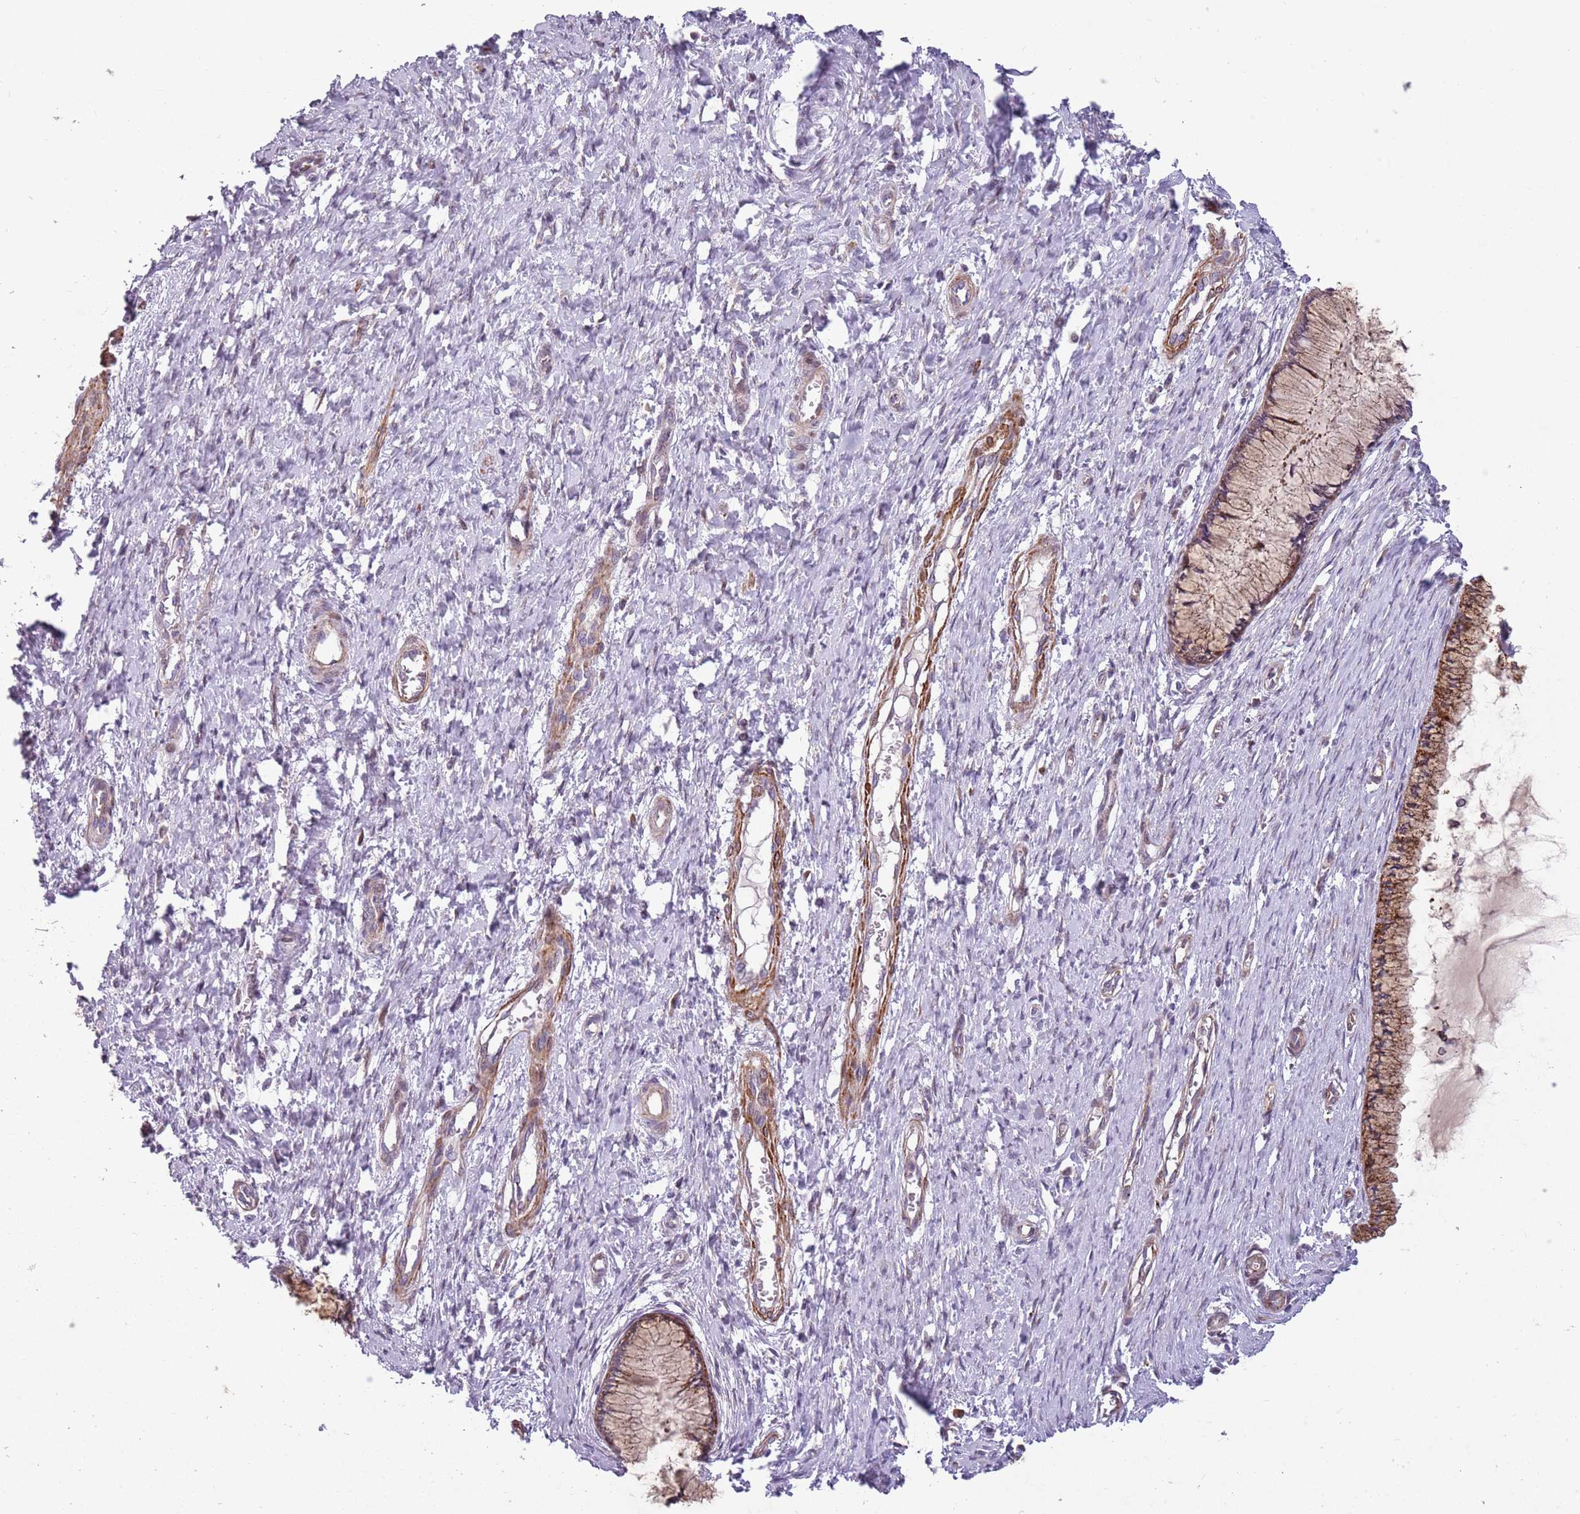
{"staining": {"intensity": "moderate", "quantity": ">75%", "location": "cytoplasmic/membranous"}, "tissue": "cervix", "cell_type": "Glandular cells", "image_type": "normal", "snomed": [{"axis": "morphology", "description": "Normal tissue, NOS"}, {"axis": "topography", "description": "Cervix"}], "caption": "Glandular cells display moderate cytoplasmic/membranous positivity in approximately >75% of cells in benign cervix. The staining is performed using DAB (3,3'-diaminobenzidine) brown chromogen to label protein expression. The nuclei are counter-stained blue using hematoxylin.", "gene": "PVRIG", "patient": {"sex": "female", "age": 55}}